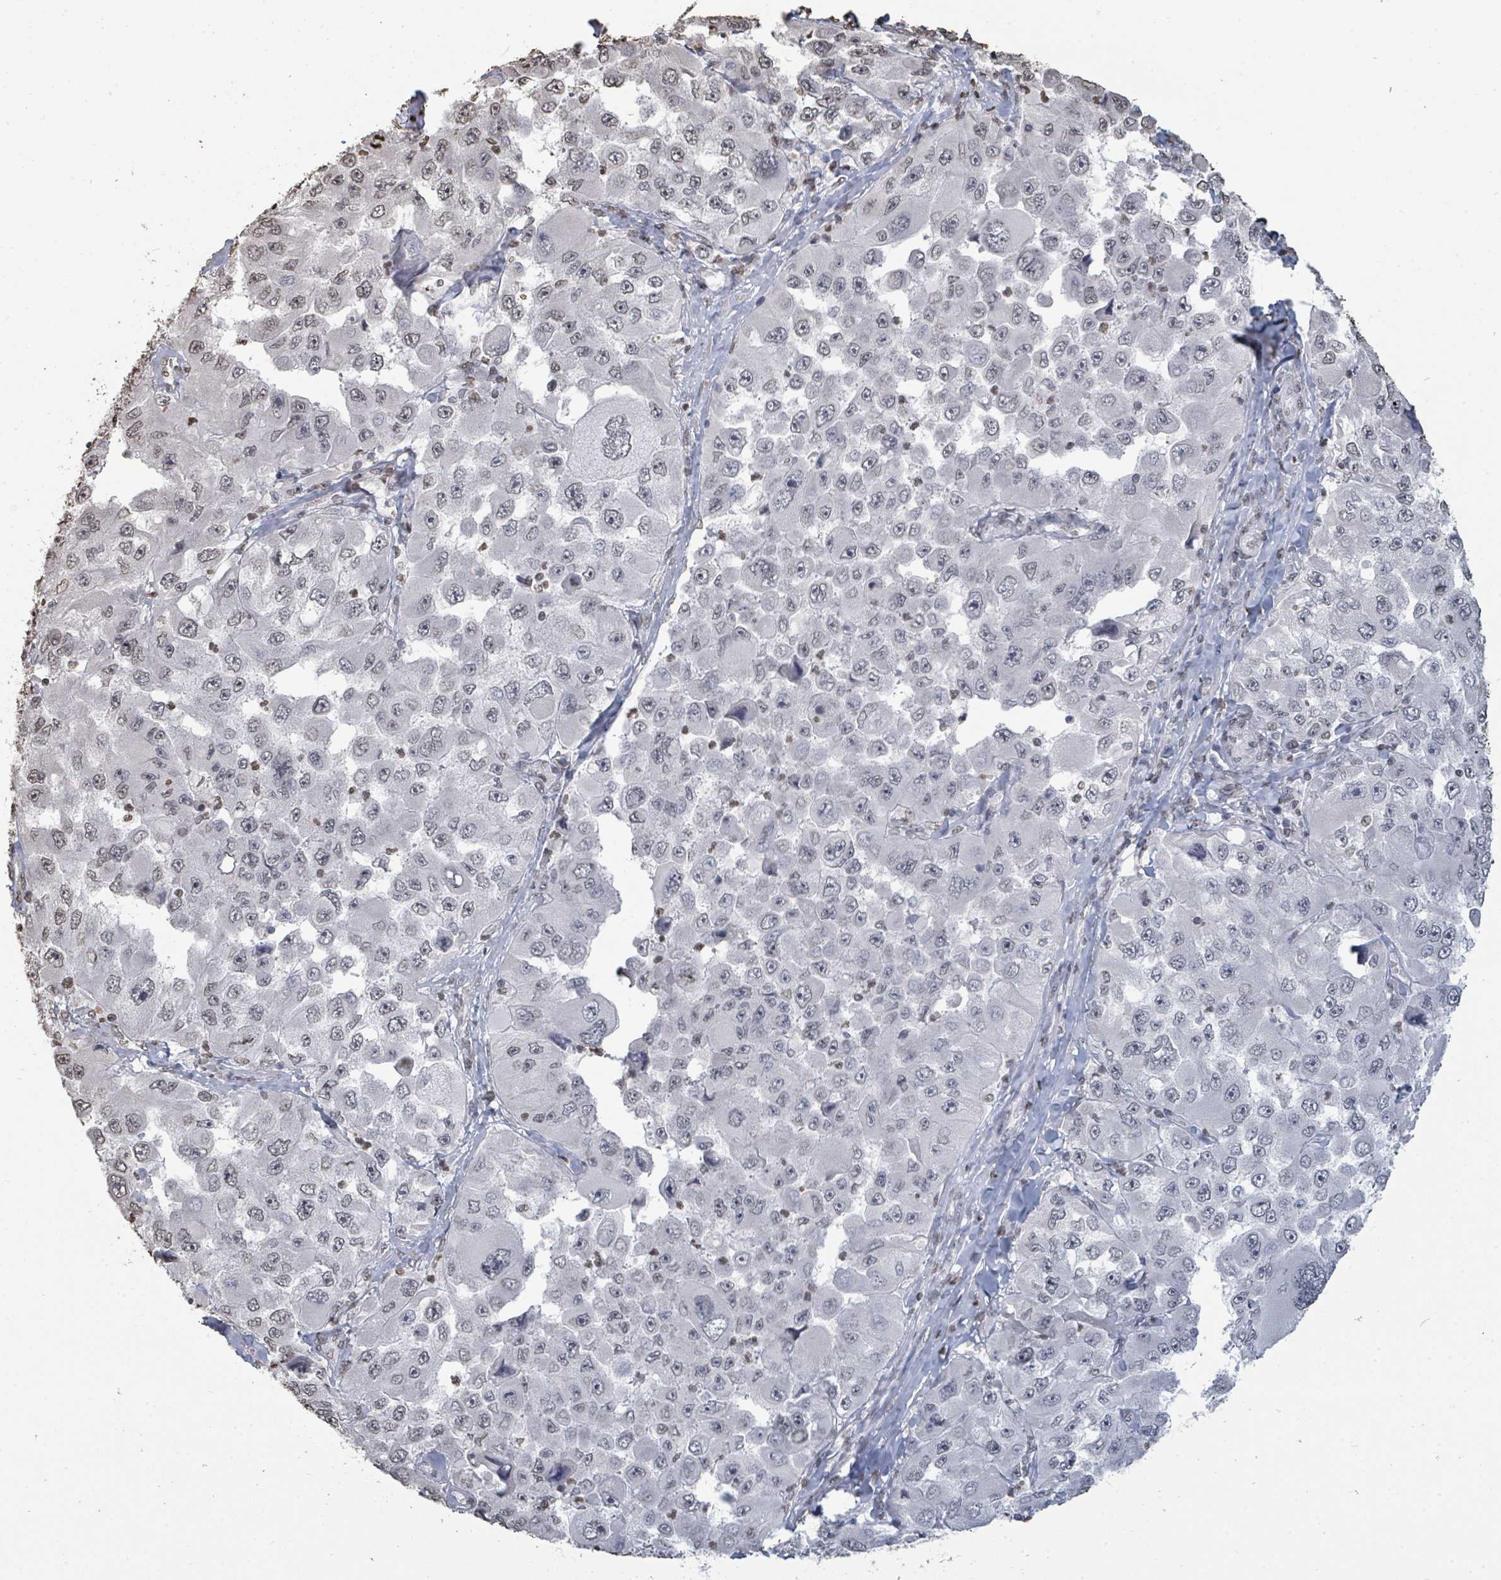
{"staining": {"intensity": "negative", "quantity": "none", "location": "none"}, "tissue": "melanoma", "cell_type": "Tumor cells", "image_type": "cancer", "snomed": [{"axis": "morphology", "description": "Malignant melanoma, Metastatic site"}, {"axis": "topography", "description": "Lymph node"}], "caption": "Immunohistochemical staining of melanoma demonstrates no significant staining in tumor cells.", "gene": "MRPS12", "patient": {"sex": "male", "age": 62}}